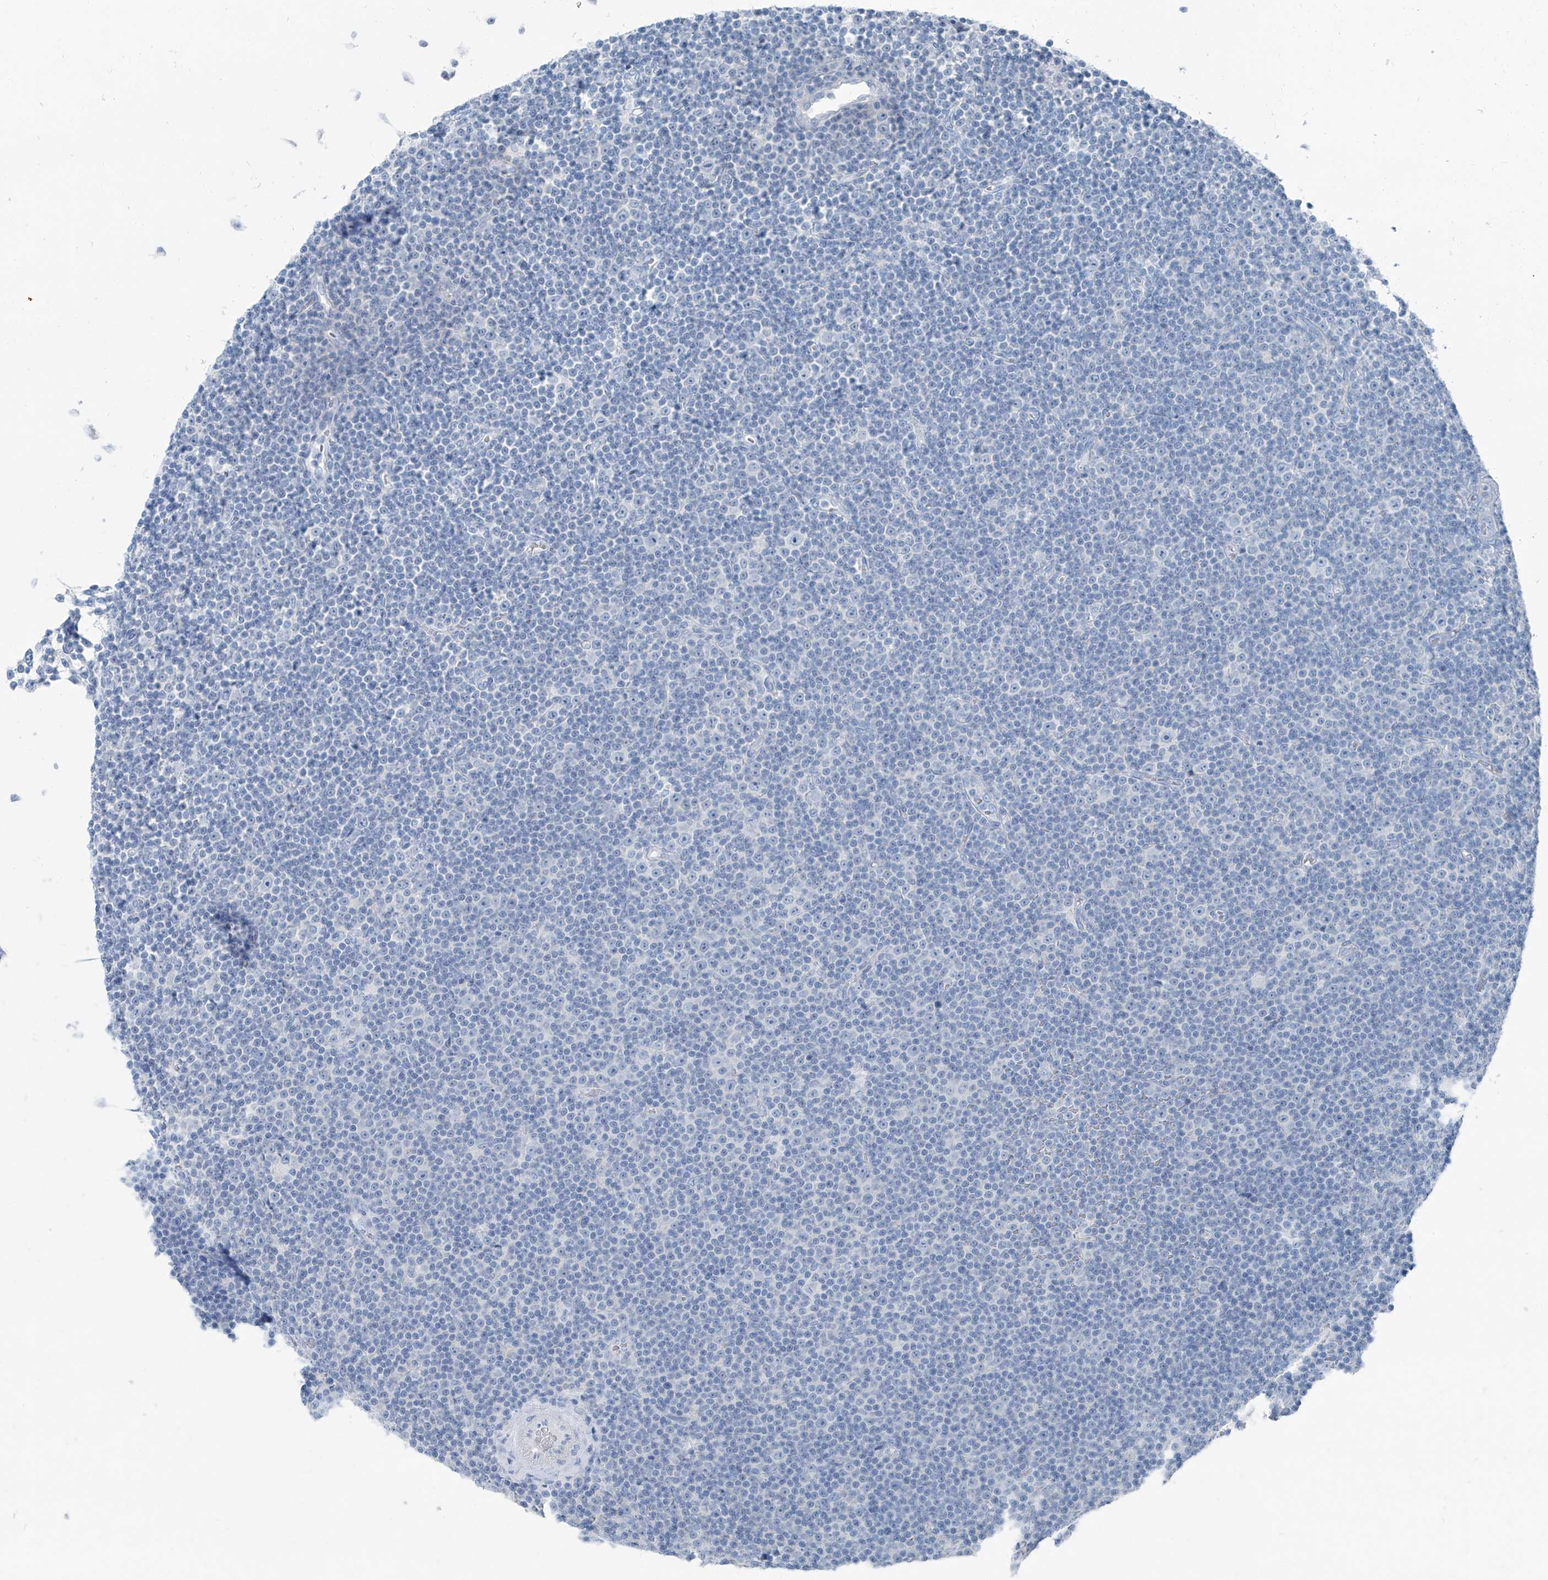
{"staining": {"intensity": "negative", "quantity": "none", "location": "none"}, "tissue": "lymphoma", "cell_type": "Tumor cells", "image_type": "cancer", "snomed": [{"axis": "morphology", "description": "Malignant lymphoma, non-Hodgkin's type, Low grade"}, {"axis": "topography", "description": "Lymph node"}], "caption": "Protein analysis of lymphoma demonstrates no significant staining in tumor cells.", "gene": "RGN", "patient": {"sex": "female", "age": 67}}